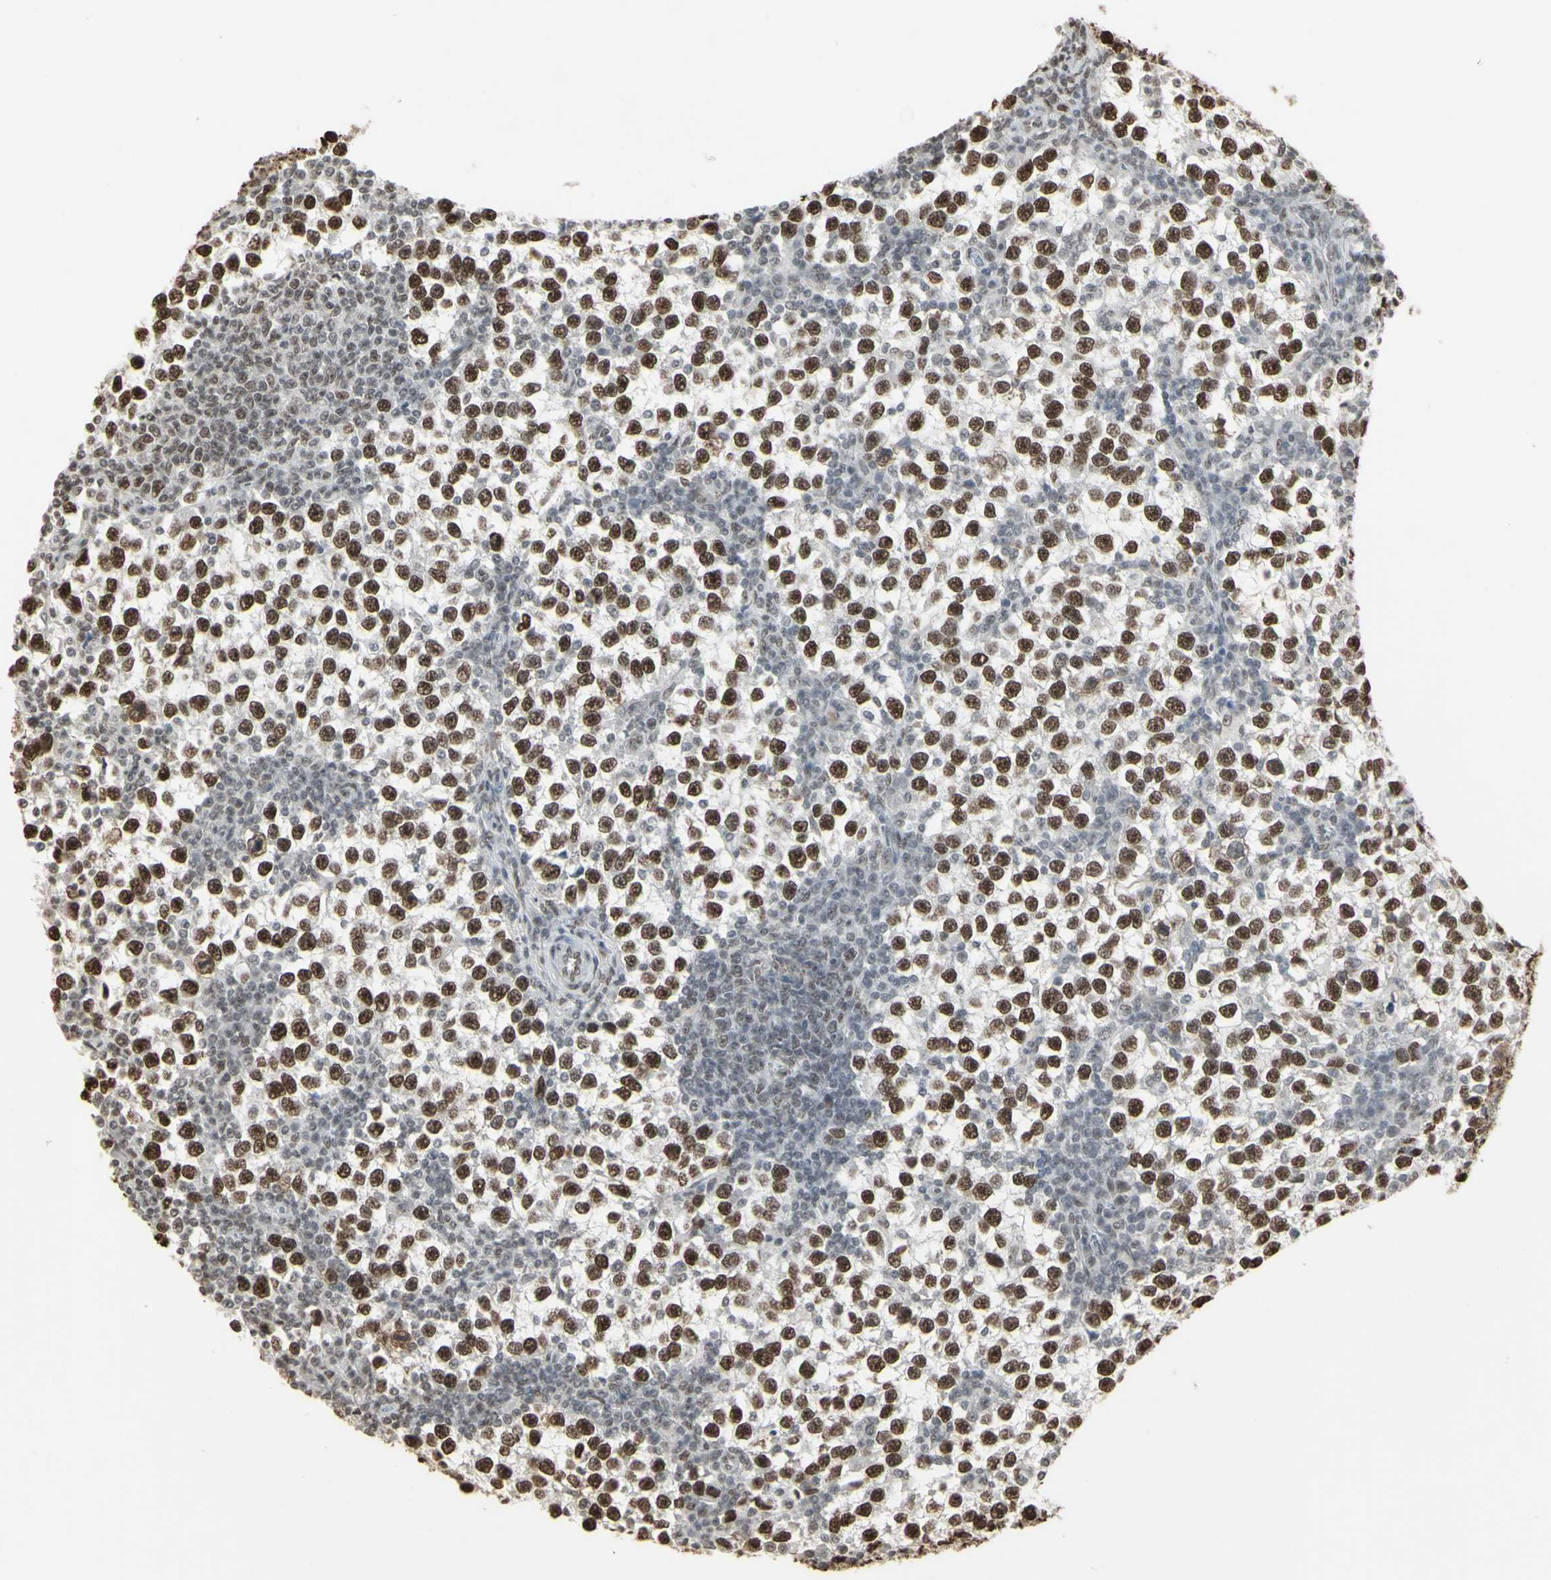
{"staining": {"intensity": "strong", "quantity": ">75%", "location": "nuclear"}, "tissue": "testis cancer", "cell_type": "Tumor cells", "image_type": "cancer", "snomed": [{"axis": "morphology", "description": "Seminoma, NOS"}, {"axis": "topography", "description": "Testis"}], "caption": "Protein positivity by immunohistochemistry (IHC) shows strong nuclear expression in about >75% of tumor cells in testis cancer. (brown staining indicates protein expression, while blue staining denotes nuclei).", "gene": "TRIM28", "patient": {"sex": "male", "age": 65}}